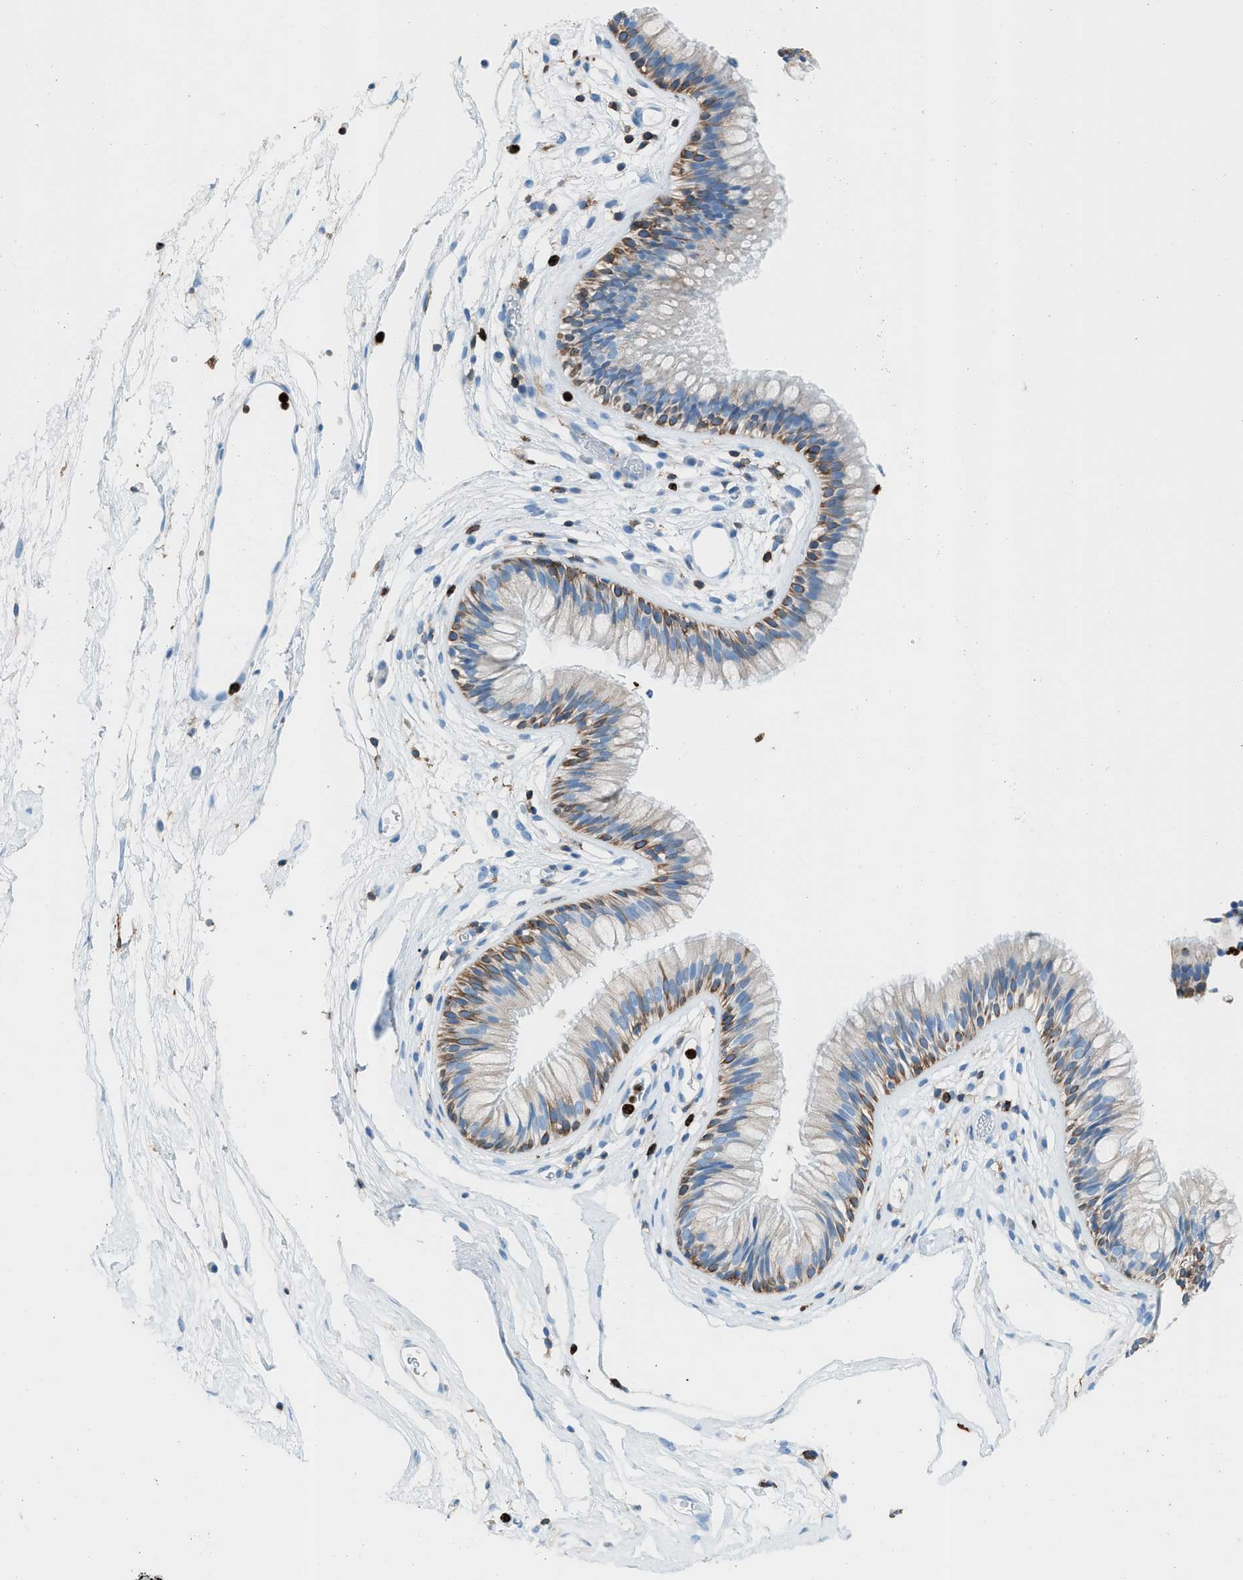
{"staining": {"intensity": "moderate", "quantity": "<25%", "location": "cytoplasmic/membranous"}, "tissue": "nasopharynx", "cell_type": "Respiratory epithelial cells", "image_type": "normal", "snomed": [{"axis": "morphology", "description": "Normal tissue, NOS"}, {"axis": "morphology", "description": "Inflammation, NOS"}, {"axis": "topography", "description": "Nasopharynx"}], "caption": "Brown immunohistochemical staining in benign human nasopharynx demonstrates moderate cytoplasmic/membranous staining in approximately <25% of respiratory epithelial cells. (DAB (3,3'-diaminobenzidine) = brown stain, brightfield microscopy at high magnification).", "gene": "ITGB2", "patient": {"sex": "male", "age": 48}}